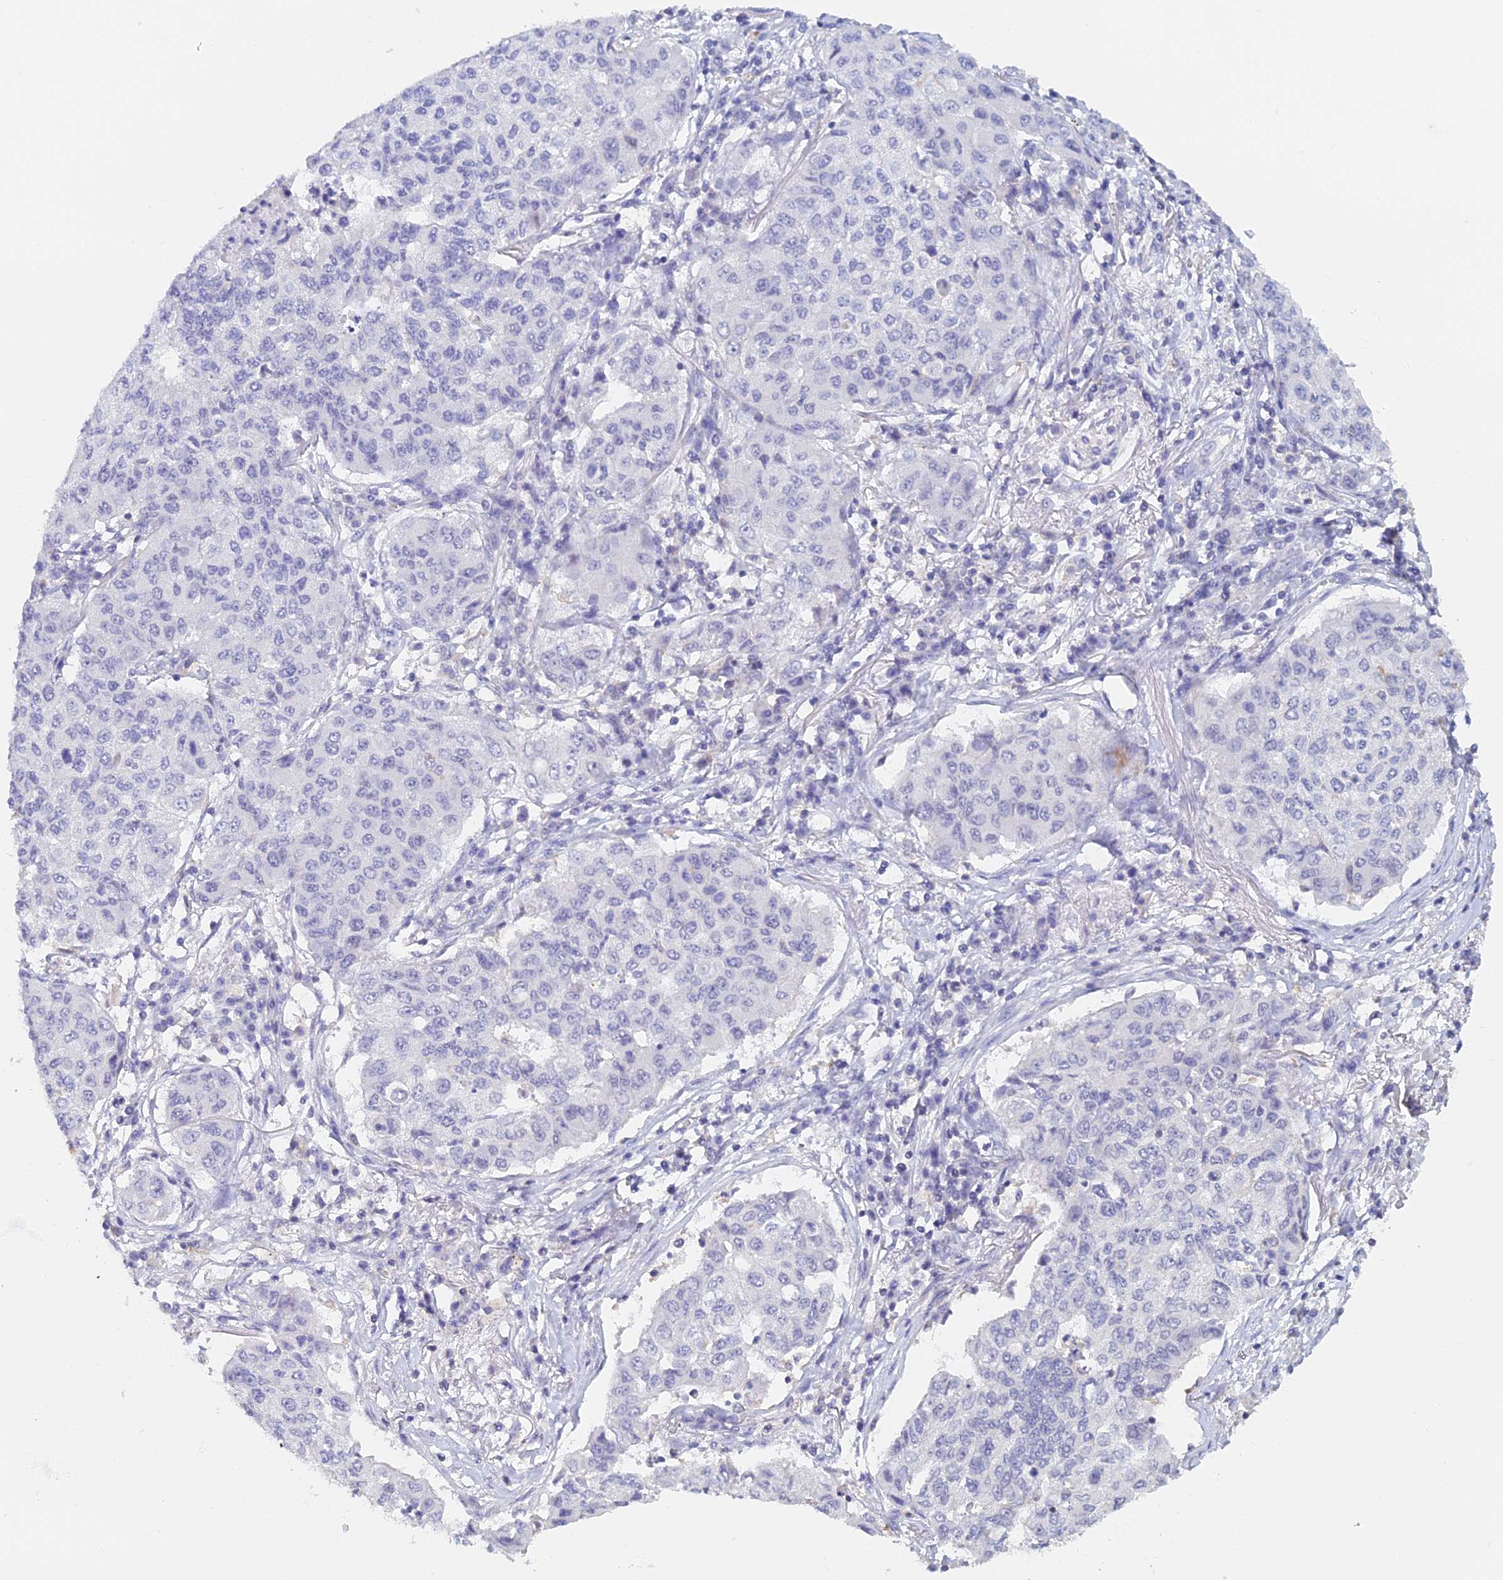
{"staining": {"intensity": "negative", "quantity": "none", "location": "none"}, "tissue": "lung cancer", "cell_type": "Tumor cells", "image_type": "cancer", "snomed": [{"axis": "morphology", "description": "Squamous cell carcinoma, NOS"}, {"axis": "topography", "description": "Lung"}], "caption": "Lung squamous cell carcinoma was stained to show a protein in brown. There is no significant positivity in tumor cells.", "gene": "MCM2", "patient": {"sex": "male", "age": 74}}